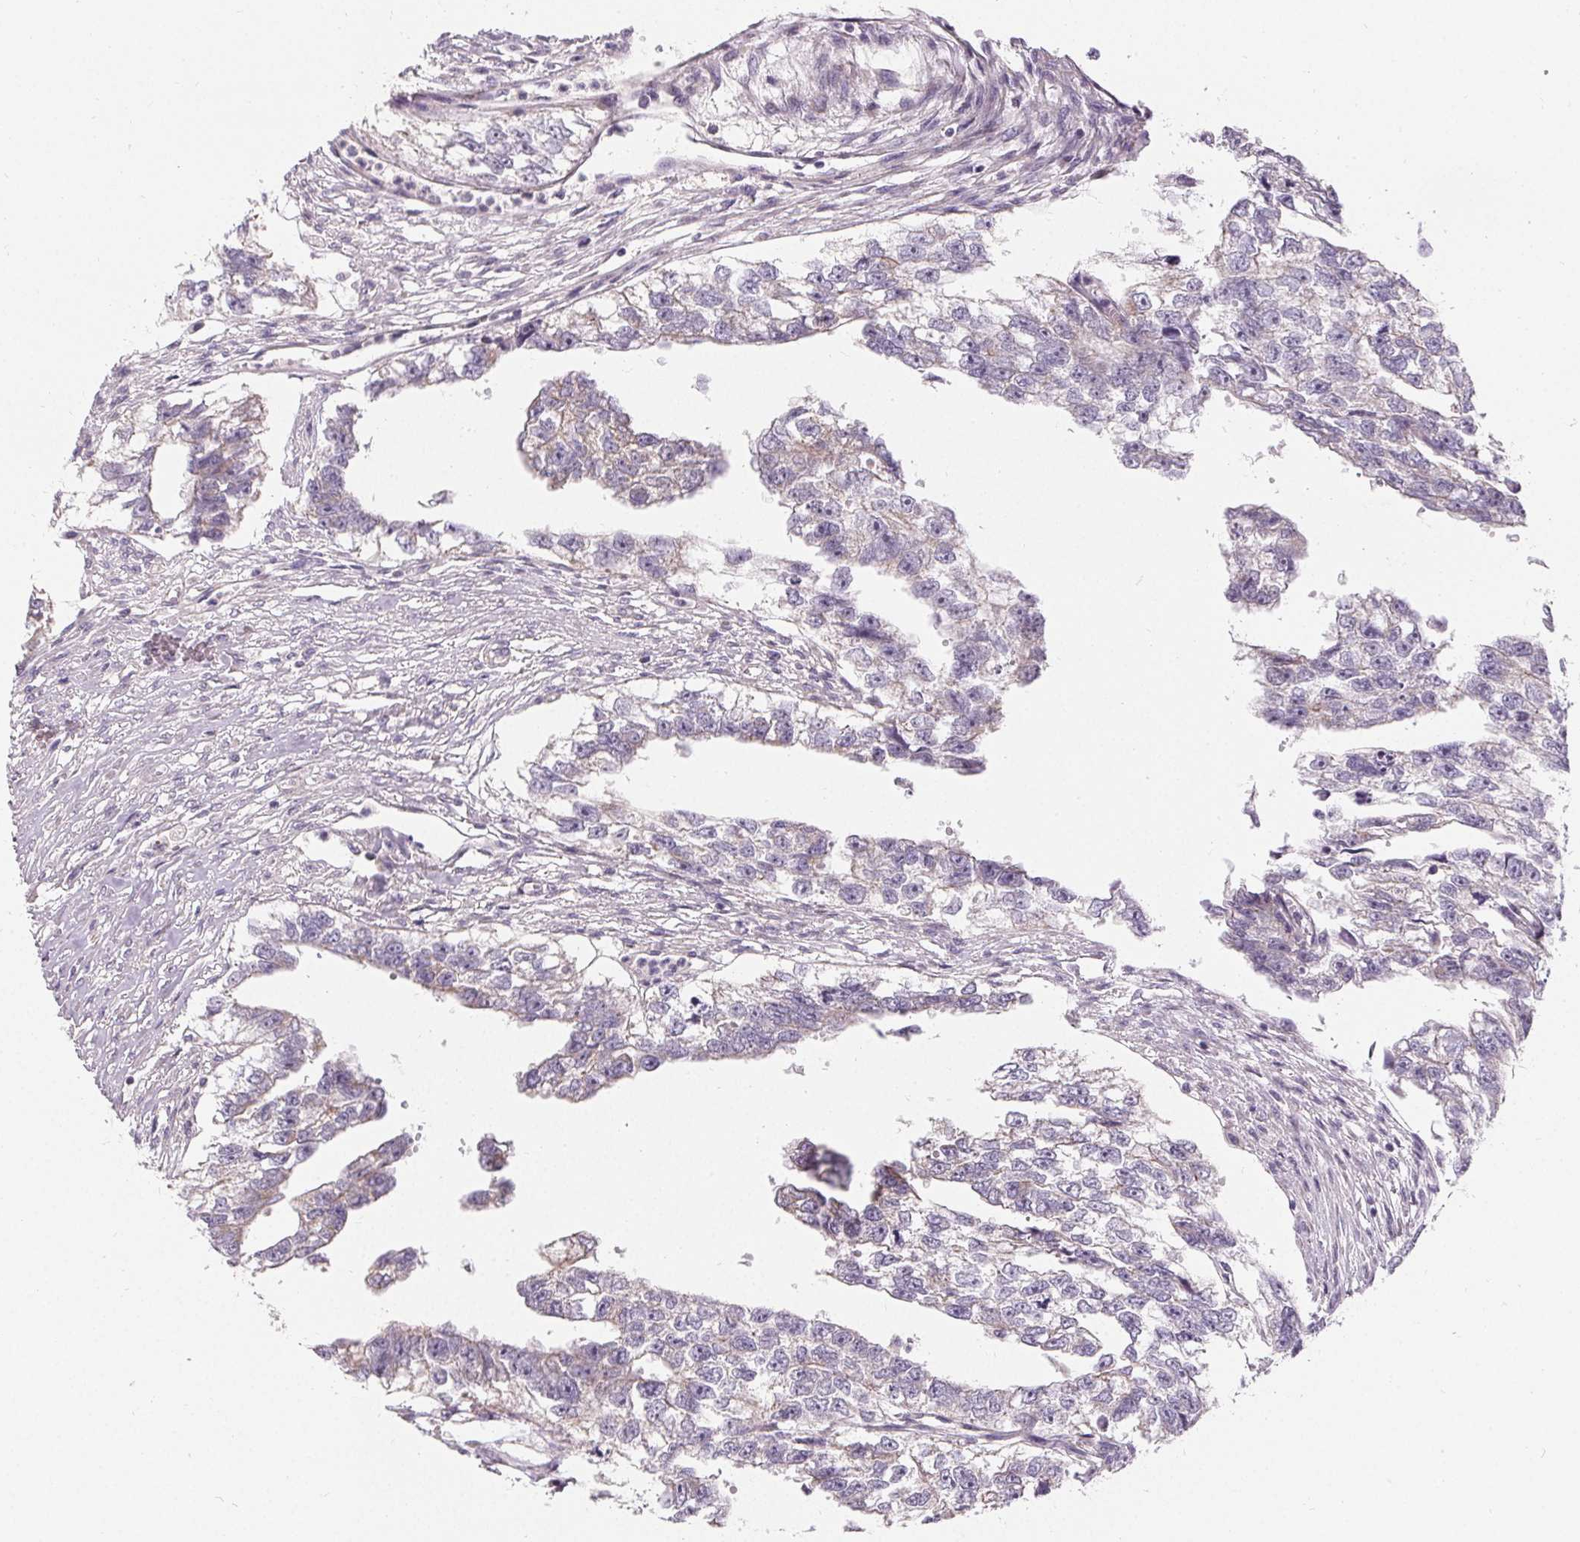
{"staining": {"intensity": "negative", "quantity": "none", "location": "none"}, "tissue": "testis cancer", "cell_type": "Tumor cells", "image_type": "cancer", "snomed": [{"axis": "morphology", "description": "Carcinoma, Embryonal, NOS"}, {"axis": "morphology", "description": "Teratoma, malignant, NOS"}, {"axis": "topography", "description": "Testis"}], "caption": "High magnification brightfield microscopy of testis cancer stained with DAB (brown) and counterstained with hematoxylin (blue): tumor cells show no significant expression.", "gene": "APLP1", "patient": {"sex": "male", "age": 44}}